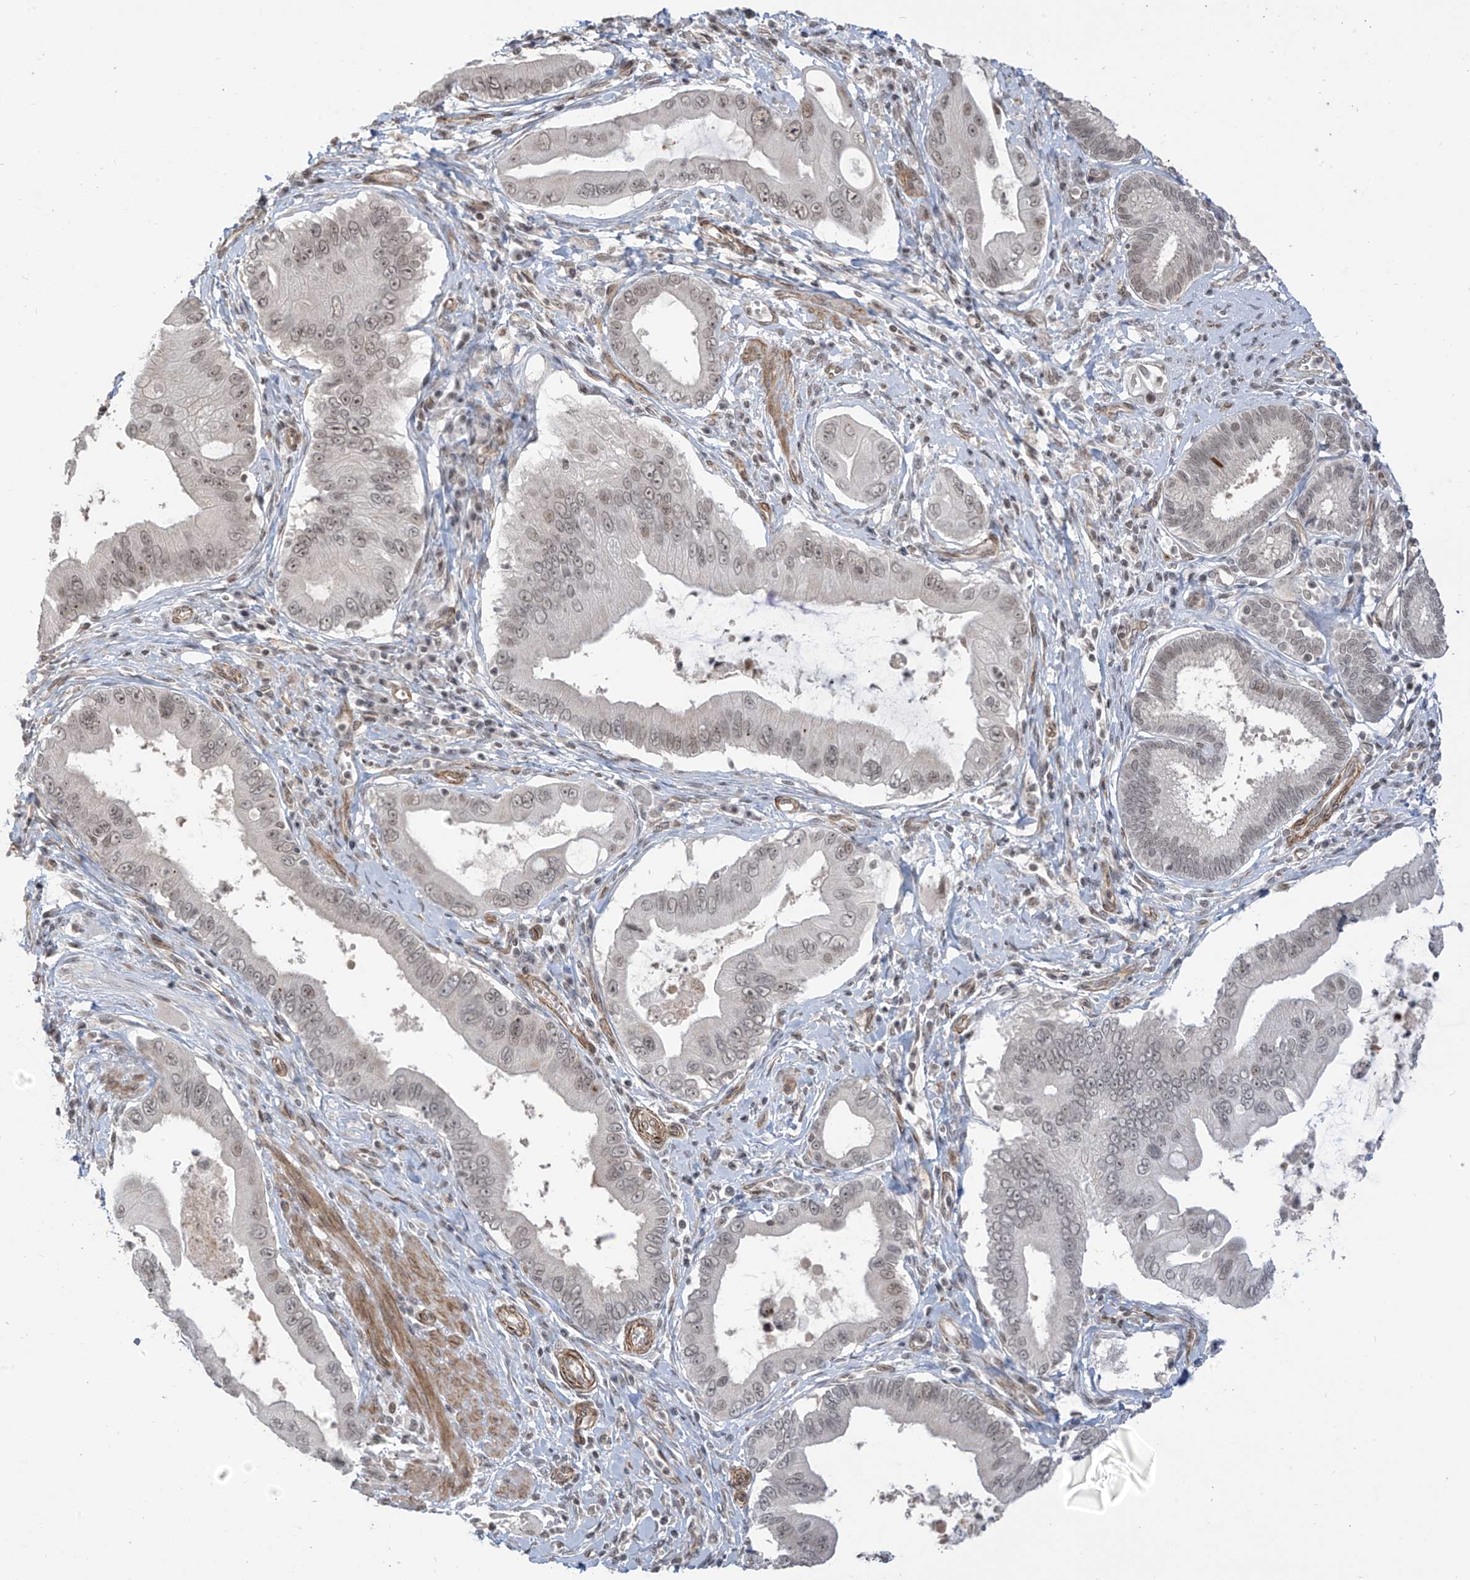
{"staining": {"intensity": "weak", "quantity": ">75%", "location": "nuclear"}, "tissue": "pancreatic cancer", "cell_type": "Tumor cells", "image_type": "cancer", "snomed": [{"axis": "morphology", "description": "Adenocarcinoma, NOS"}, {"axis": "topography", "description": "Pancreas"}], "caption": "Pancreatic adenocarcinoma stained for a protein demonstrates weak nuclear positivity in tumor cells.", "gene": "METAP1D", "patient": {"sex": "male", "age": 78}}